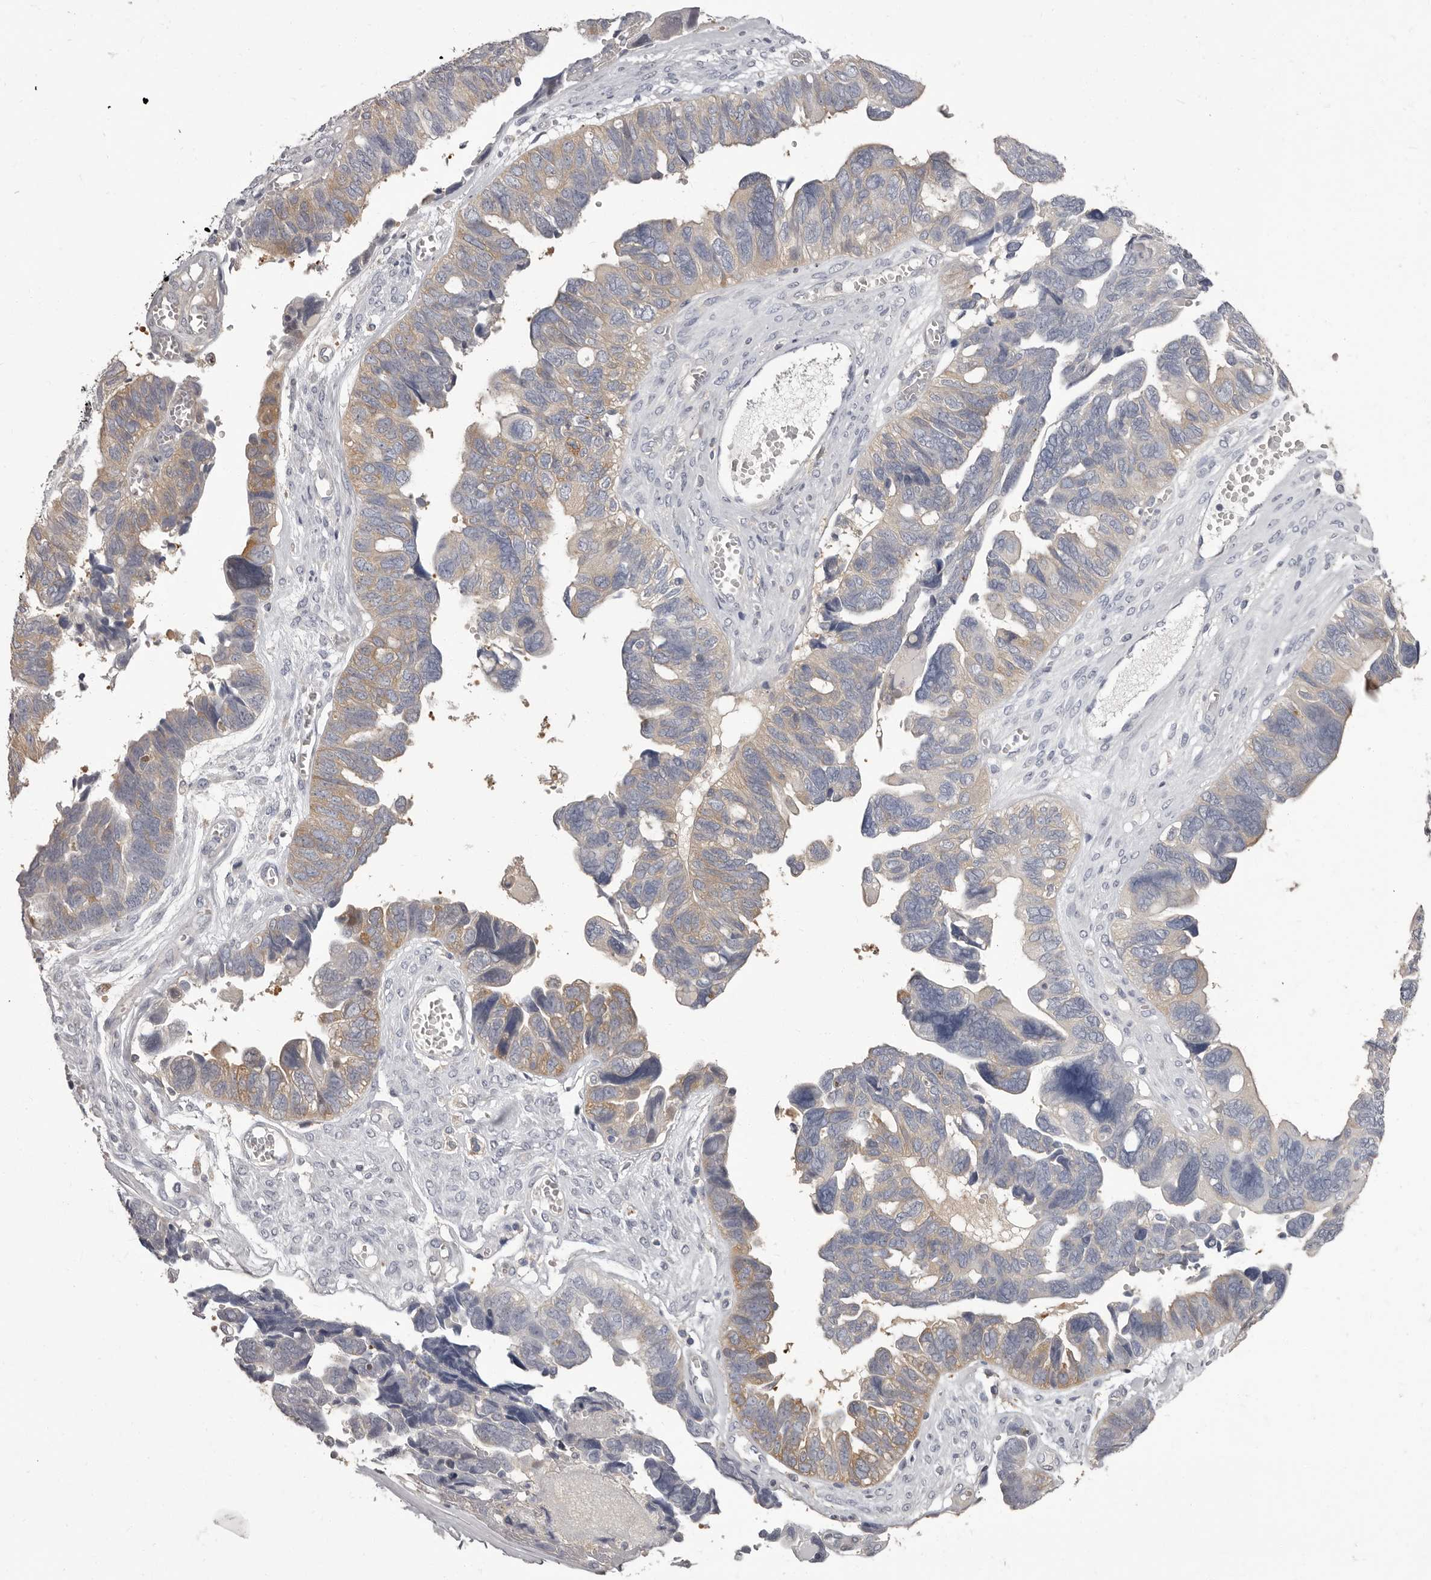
{"staining": {"intensity": "moderate", "quantity": "<25%", "location": "cytoplasmic/membranous"}, "tissue": "ovarian cancer", "cell_type": "Tumor cells", "image_type": "cancer", "snomed": [{"axis": "morphology", "description": "Cystadenocarcinoma, serous, NOS"}, {"axis": "topography", "description": "Ovary"}], "caption": "Immunohistochemistry (IHC) photomicrograph of ovarian cancer stained for a protein (brown), which exhibits low levels of moderate cytoplasmic/membranous expression in approximately <25% of tumor cells.", "gene": "APEH", "patient": {"sex": "female", "age": 79}}